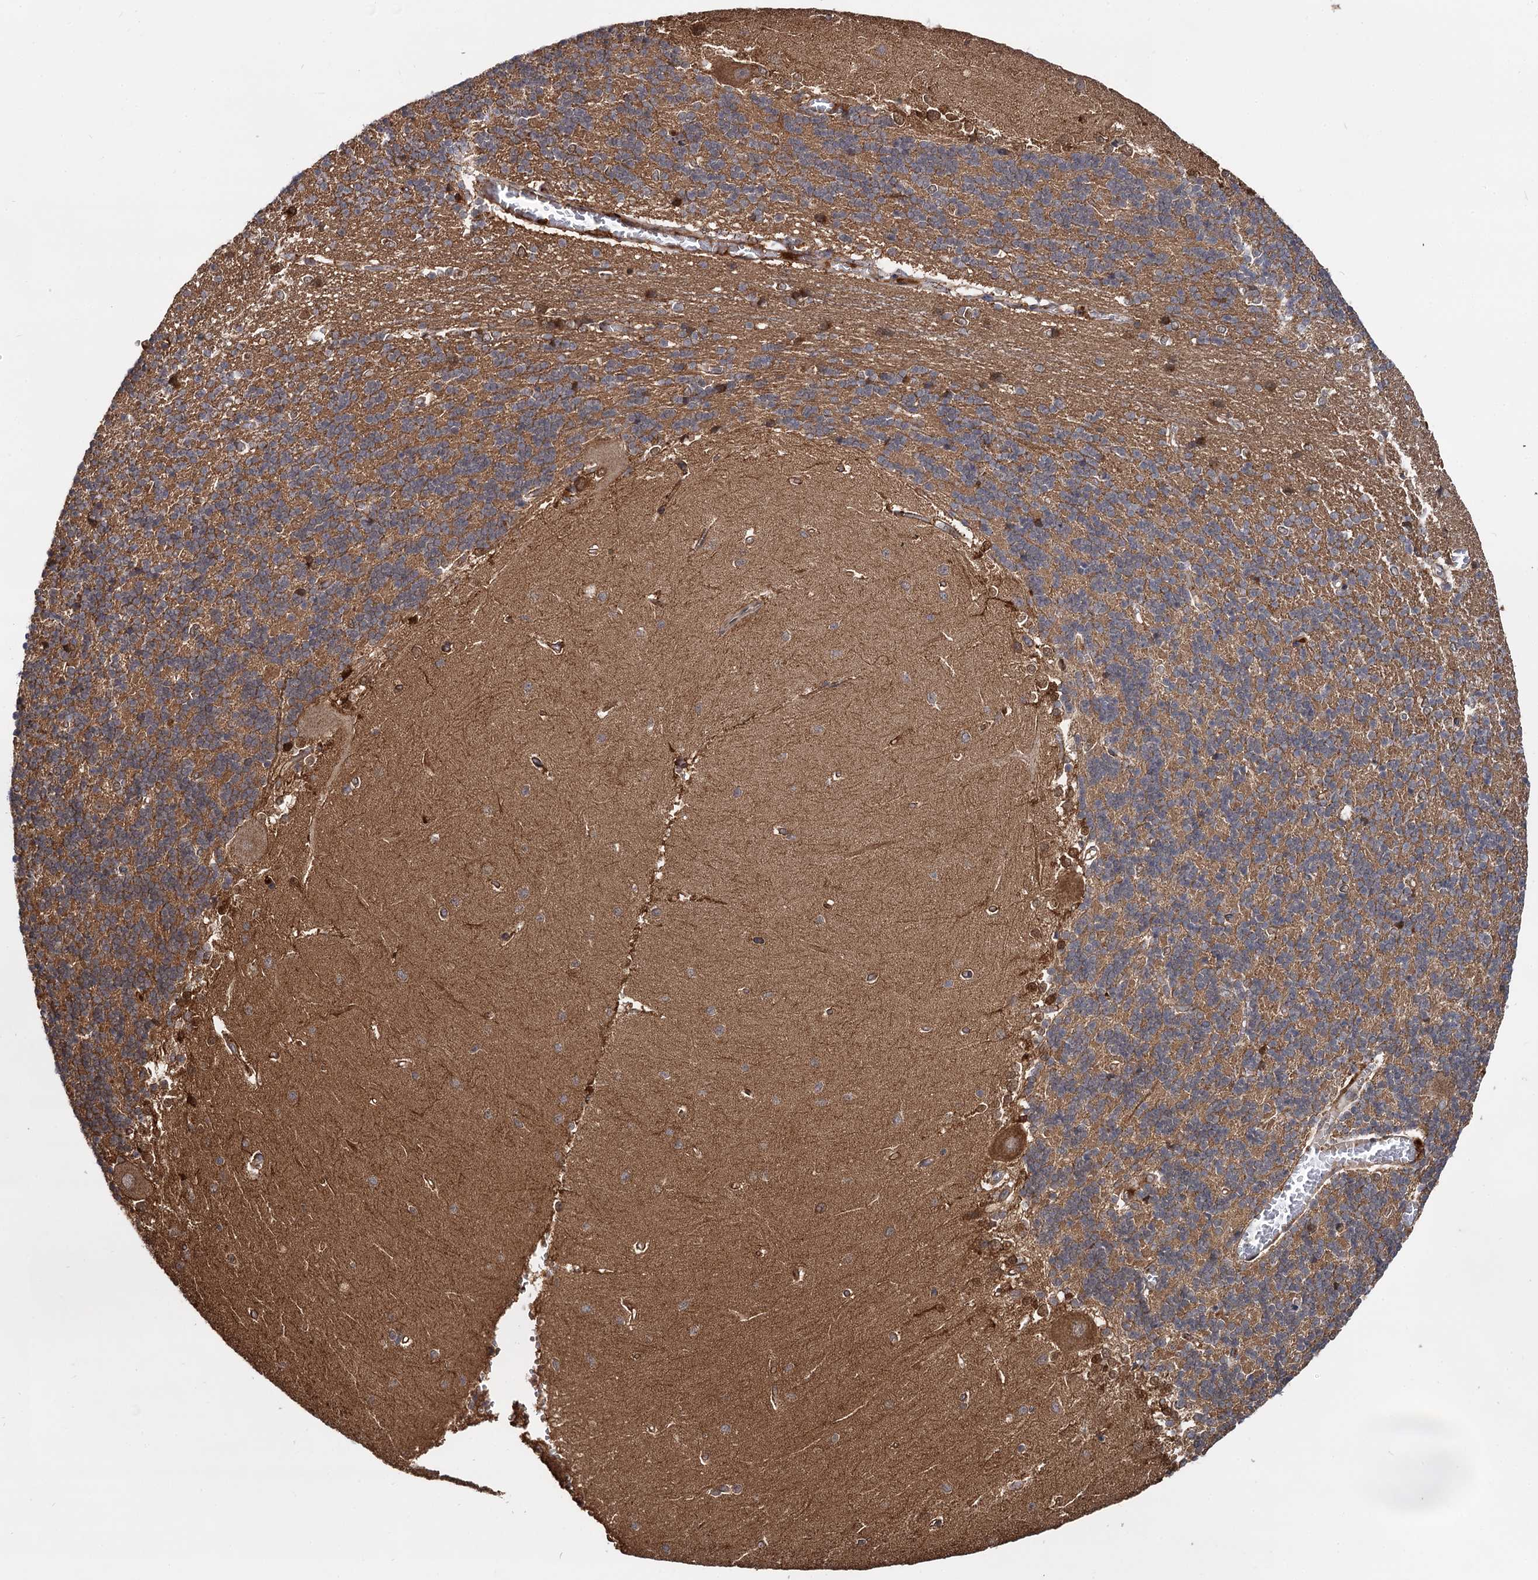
{"staining": {"intensity": "moderate", "quantity": ">75%", "location": "cytoplasmic/membranous"}, "tissue": "cerebellum", "cell_type": "Cells in granular layer", "image_type": "normal", "snomed": [{"axis": "morphology", "description": "Normal tissue, NOS"}, {"axis": "topography", "description": "Cerebellum"}], "caption": "This photomicrograph displays unremarkable cerebellum stained with immunohistochemistry (IHC) to label a protein in brown. The cytoplasmic/membranous of cells in granular layer show moderate positivity for the protein. Nuclei are counter-stained blue.", "gene": "SELENOP", "patient": {"sex": "male", "age": 37}}